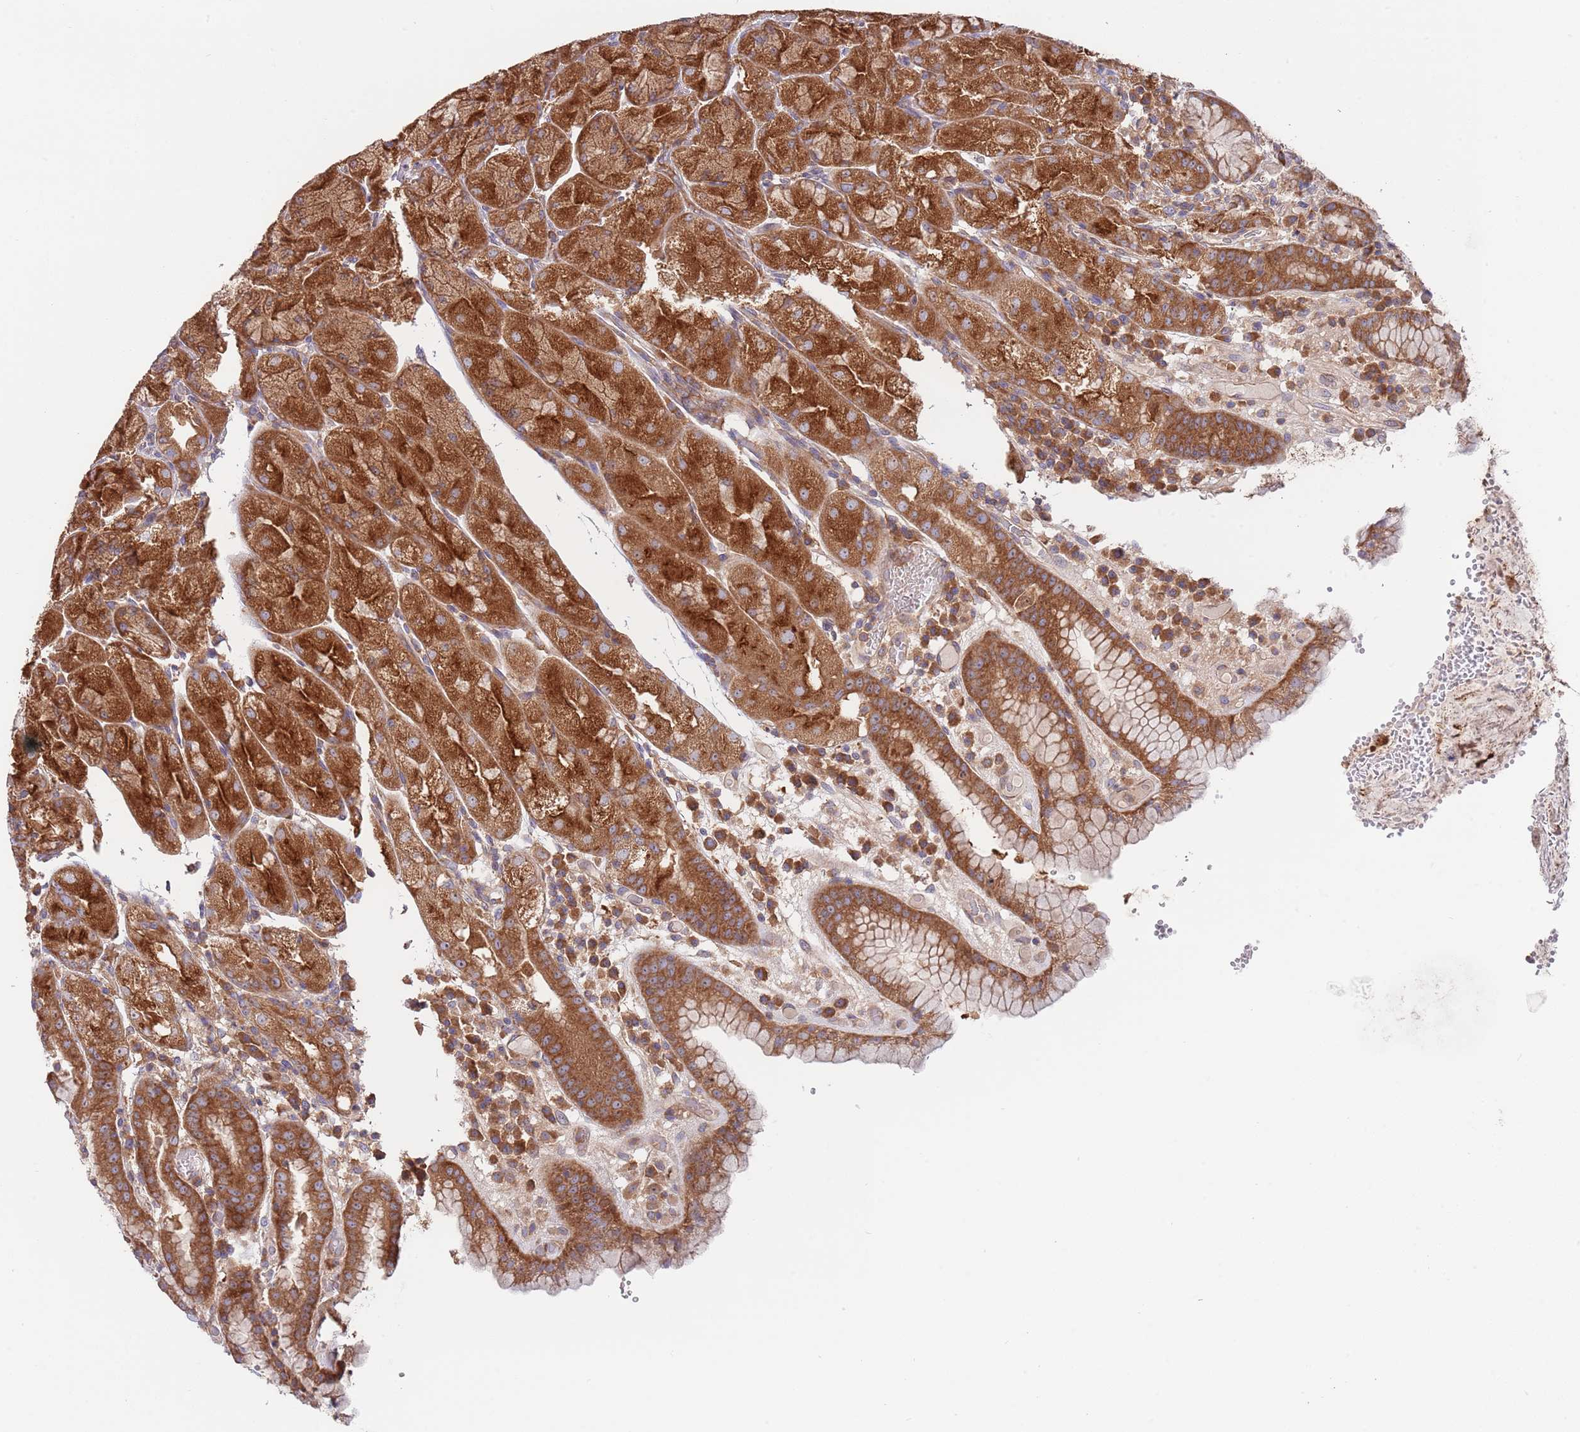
{"staining": {"intensity": "strong", "quantity": ">75%", "location": "cytoplasmic/membranous"}, "tissue": "stomach", "cell_type": "Glandular cells", "image_type": "normal", "snomed": [{"axis": "morphology", "description": "Normal tissue, NOS"}, {"axis": "topography", "description": "Stomach, upper"}], "caption": "Approximately >75% of glandular cells in unremarkable human stomach reveal strong cytoplasmic/membranous protein expression as visualized by brown immunohistochemical staining.", "gene": "EIF3F", "patient": {"sex": "male", "age": 52}}